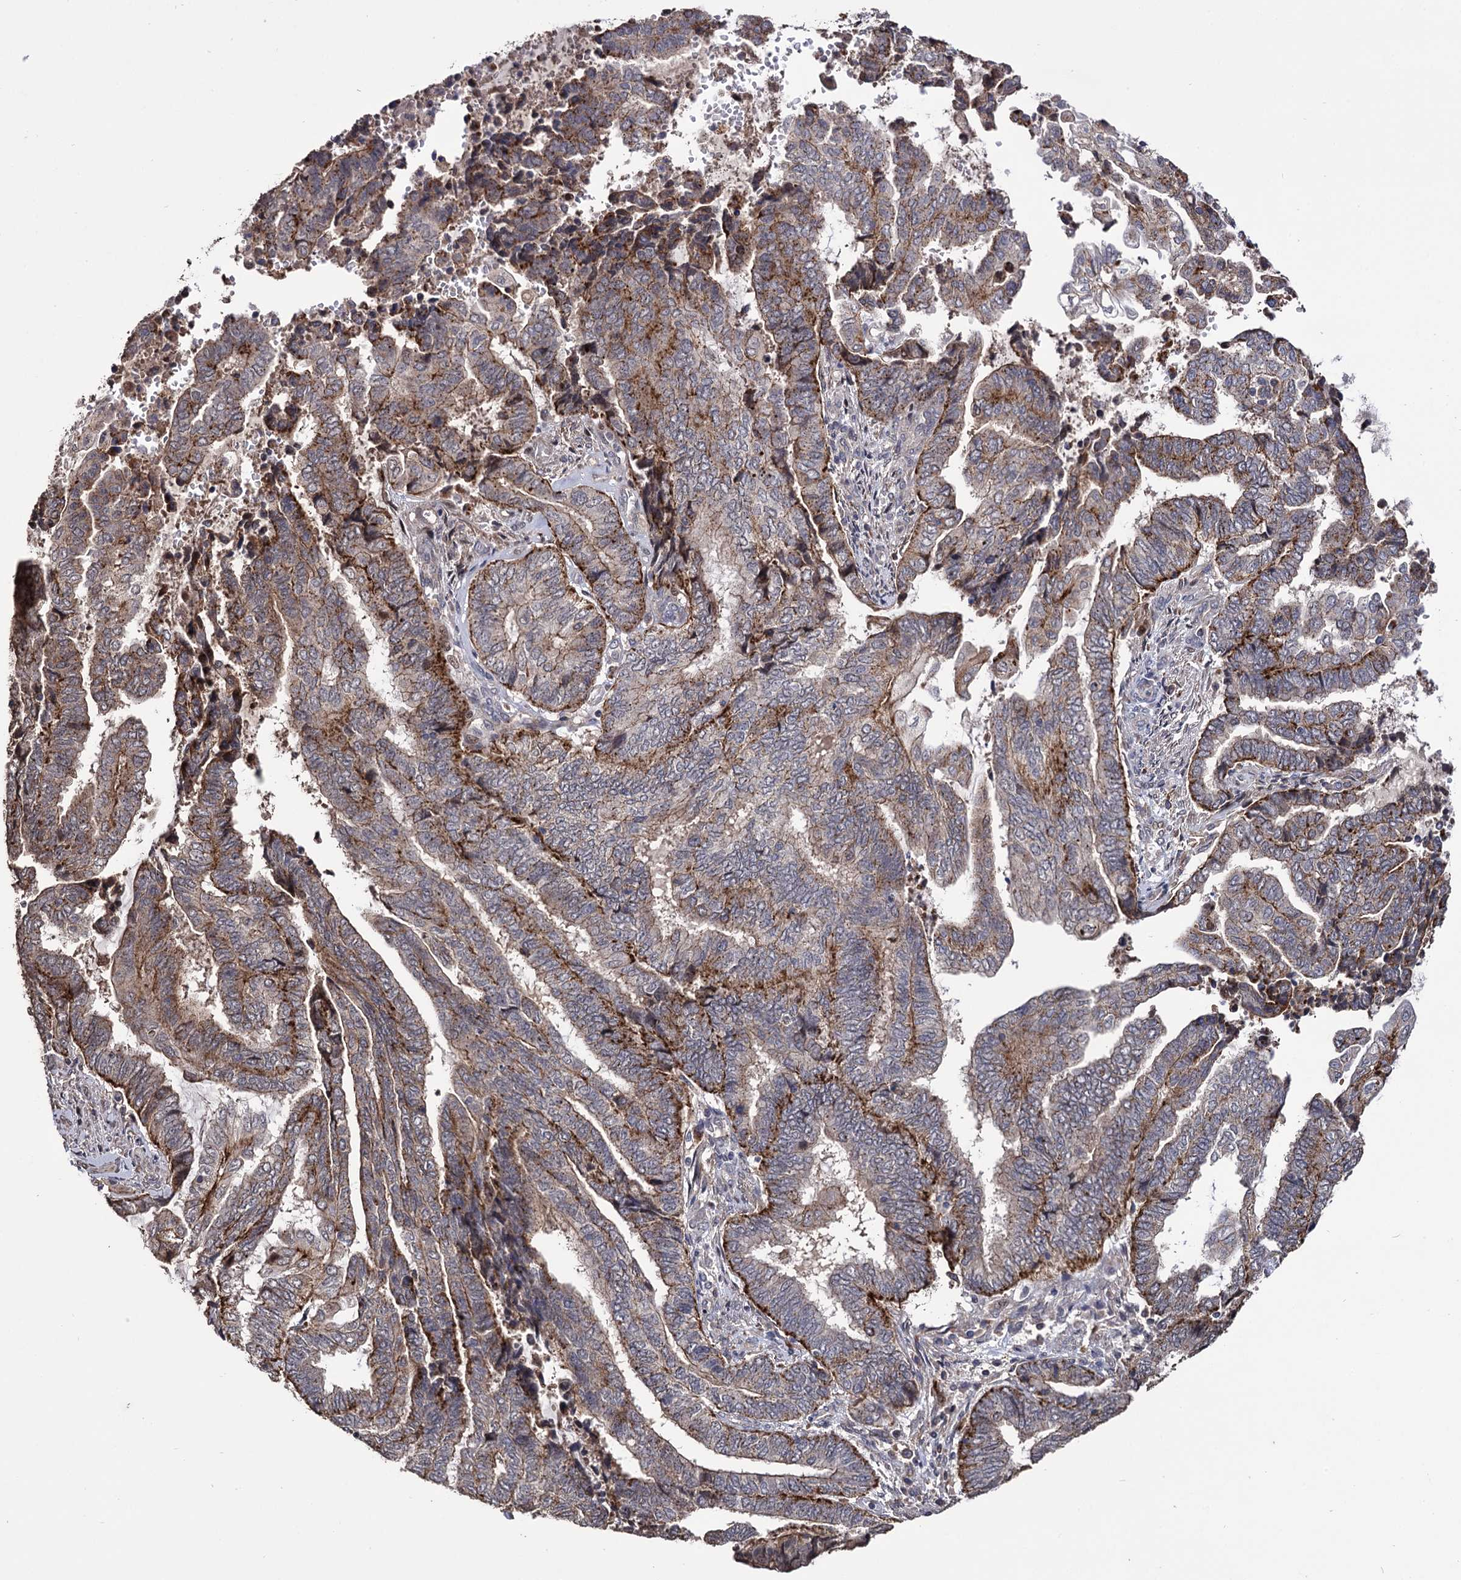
{"staining": {"intensity": "moderate", "quantity": "<25%", "location": "cytoplasmic/membranous"}, "tissue": "endometrial cancer", "cell_type": "Tumor cells", "image_type": "cancer", "snomed": [{"axis": "morphology", "description": "Adenocarcinoma, NOS"}, {"axis": "topography", "description": "Uterus"}, {"axis": "topography", "description": "Endometrium"}], "caption": "An image of endometrial adenocarcinoma stained for a protein exhibits moderate cytoplasmic/membranous brown staining in tumor cells.", "gene": "MICAL2", "patient": {"sex": "female", "age": 70}}